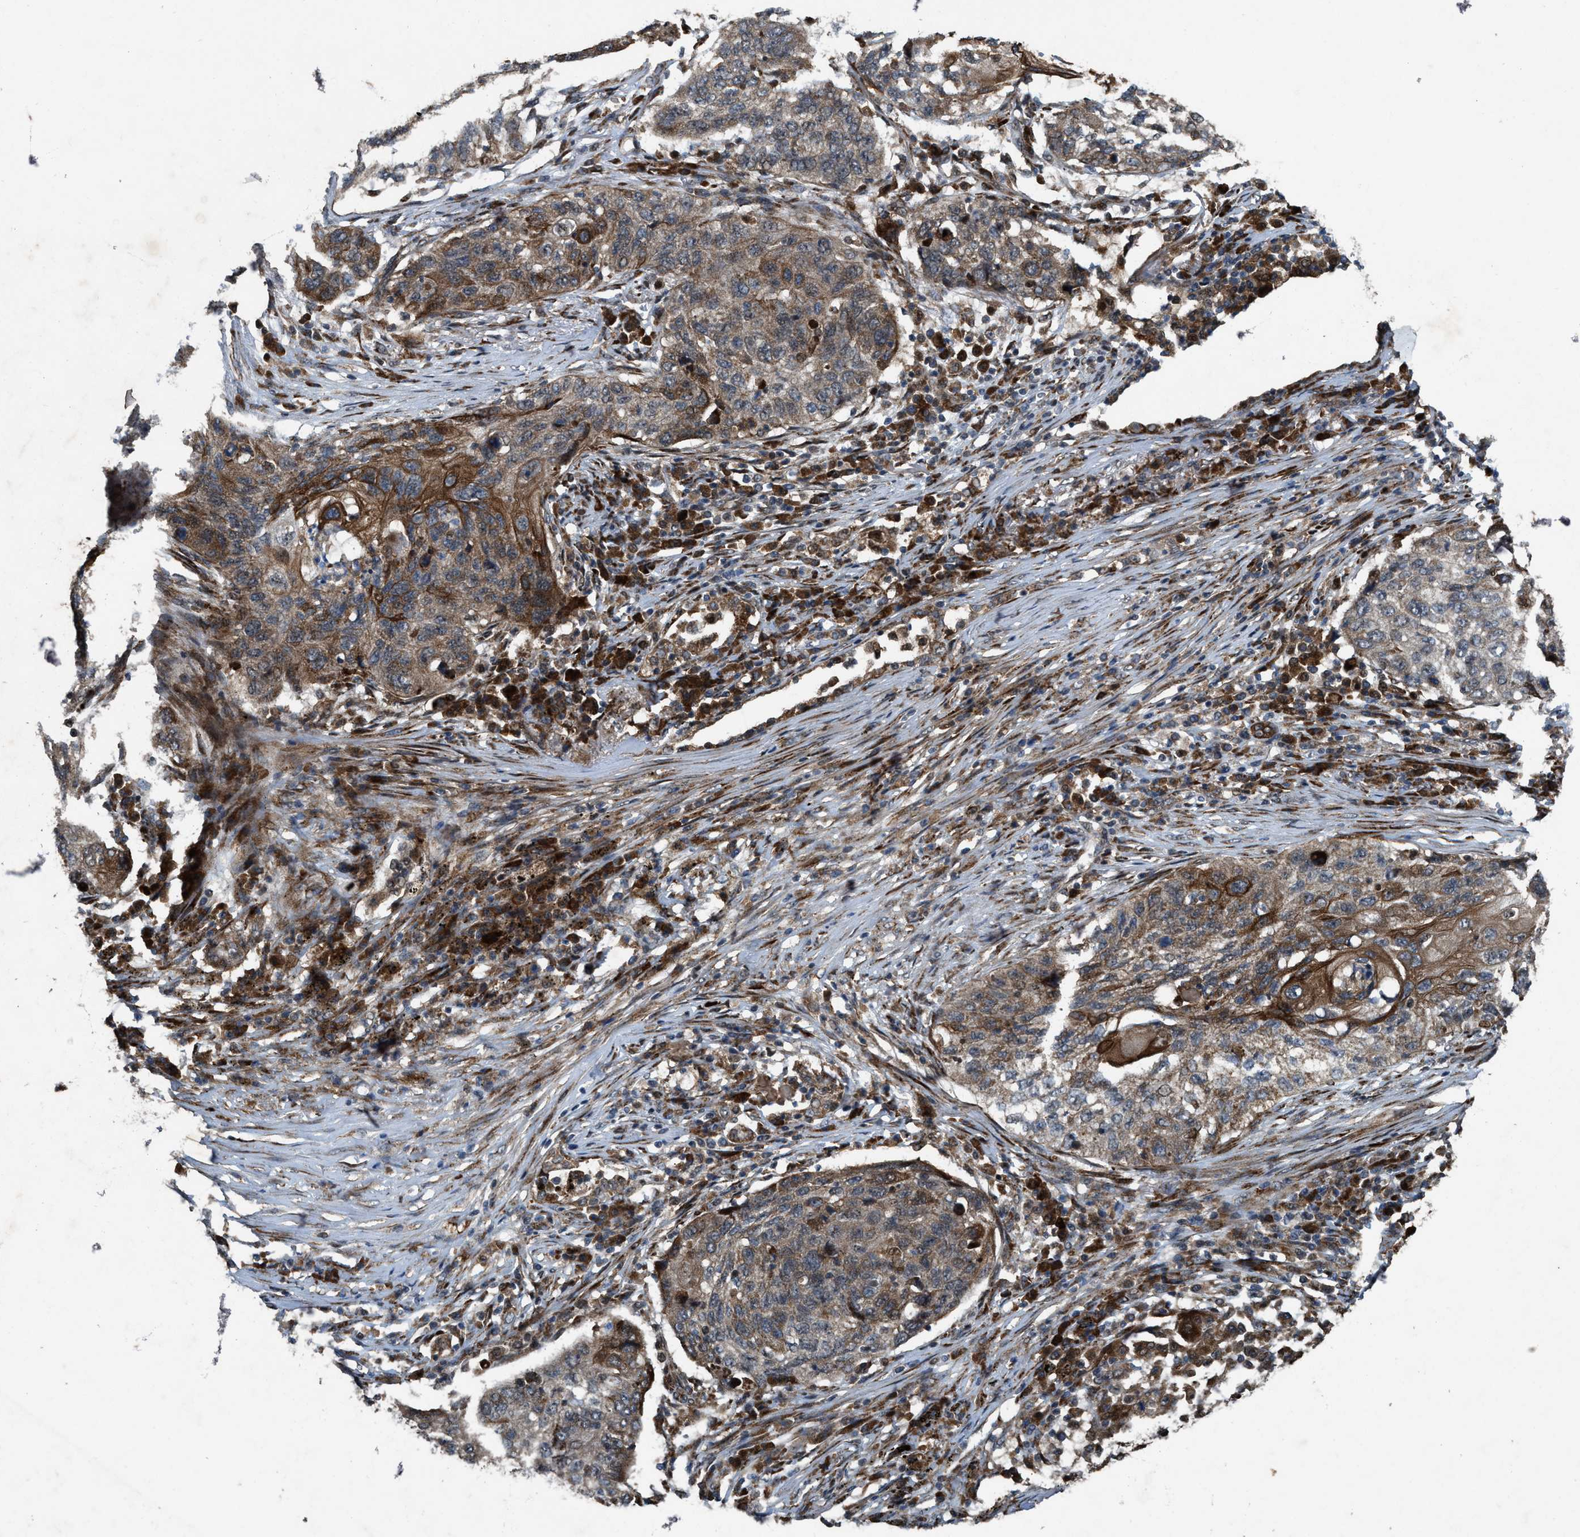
{"staining": {"intensity": "moderate", "quantity": ">75%", "location": "cytoplasmic/membranous"}, "tissue": "lung cancer", "cell_type": "Tumor cells", "image_type": "cancer", "snomed": [{"axis": "morphology", "description": "Squamous cell carcinoma, NOS"}, {"axis": "topography", "description": "Lung"}], "caption": "Tumor cells reveal medium levels of moderate cytoplasmic/membranous positivity in about >75% of cells in human lung squamous cell carcinoma.", "gene": "LRRC72", "patient": {"sex": "female", "age": 63}}